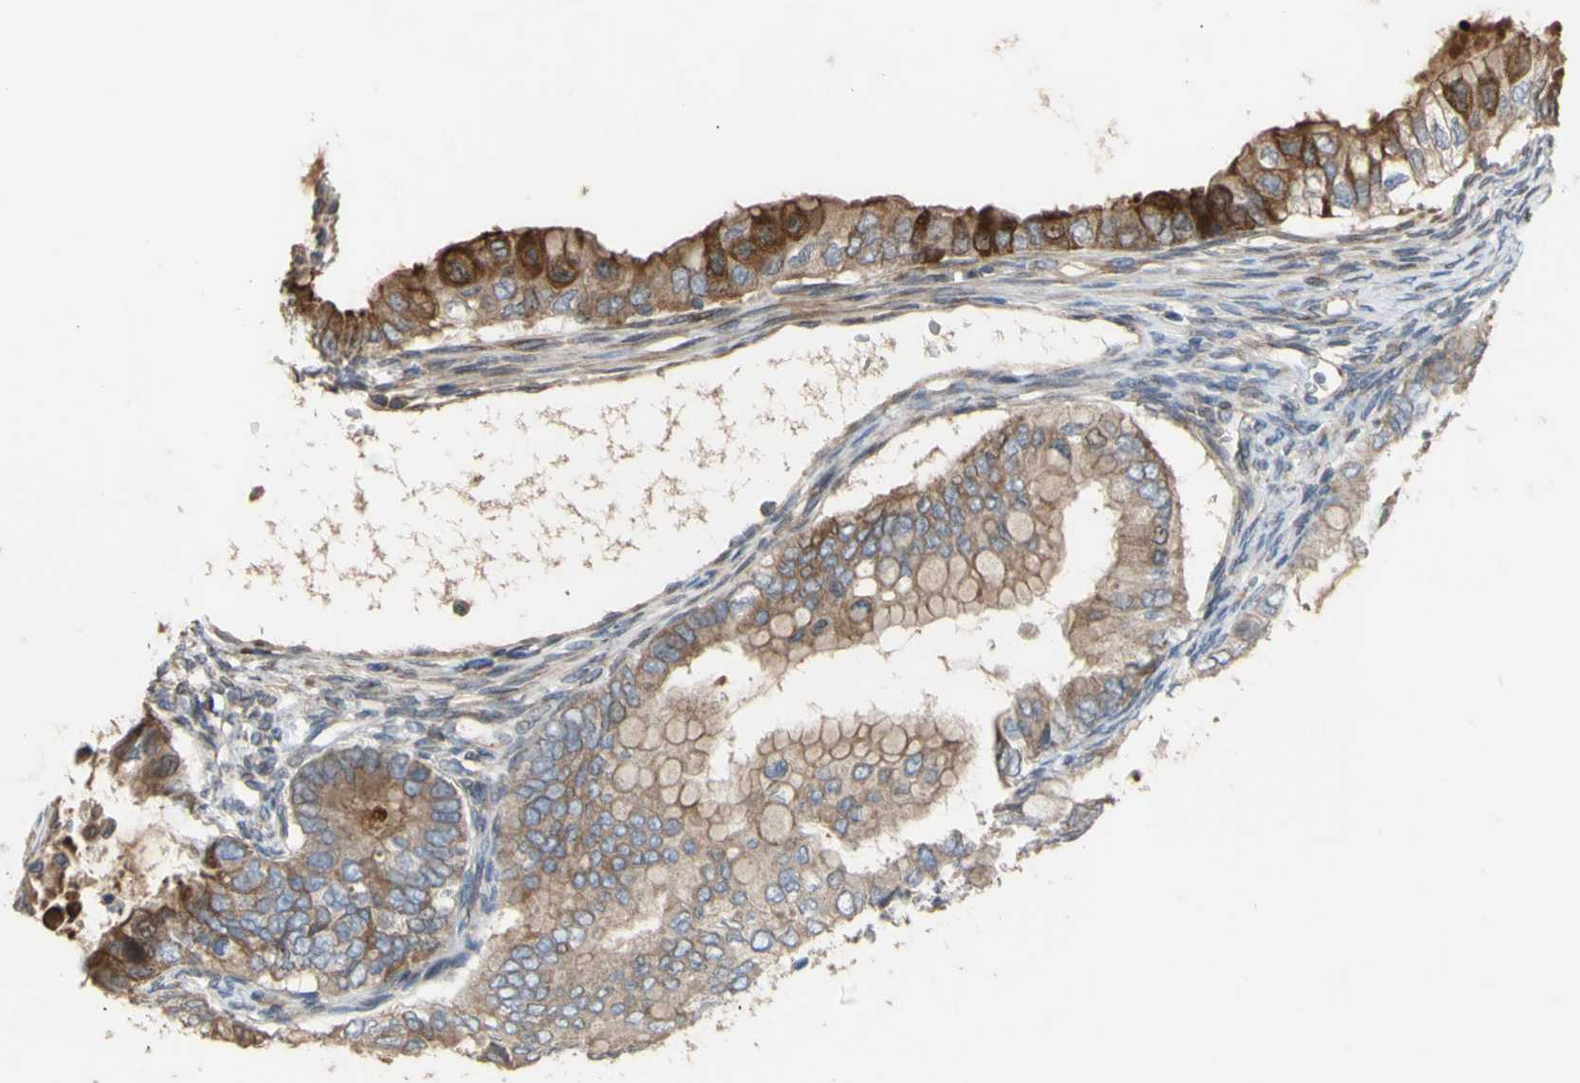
{"staining": {"intensity": "moderate", "quantity": ">75%", "location": "cytoplasmic/membranous"}, "tissue": "ovarian cancer", "cell_type": "Tumor cells", "image_type": "cancer", "snomed": [{"axis": "morphology", "description": "Cystadenocarcinoma, mucinous, NOS"}, {"axis": "topography", "description": "Ovary"}], "caption": "Brown immunohistochemical staining in human ovarian cancer displays moderate cytoplasmic/membranous expression in about >75% of tumor cells.", "gene": "NECTIN3", "patient": {"sex": "female", "age": 80}}